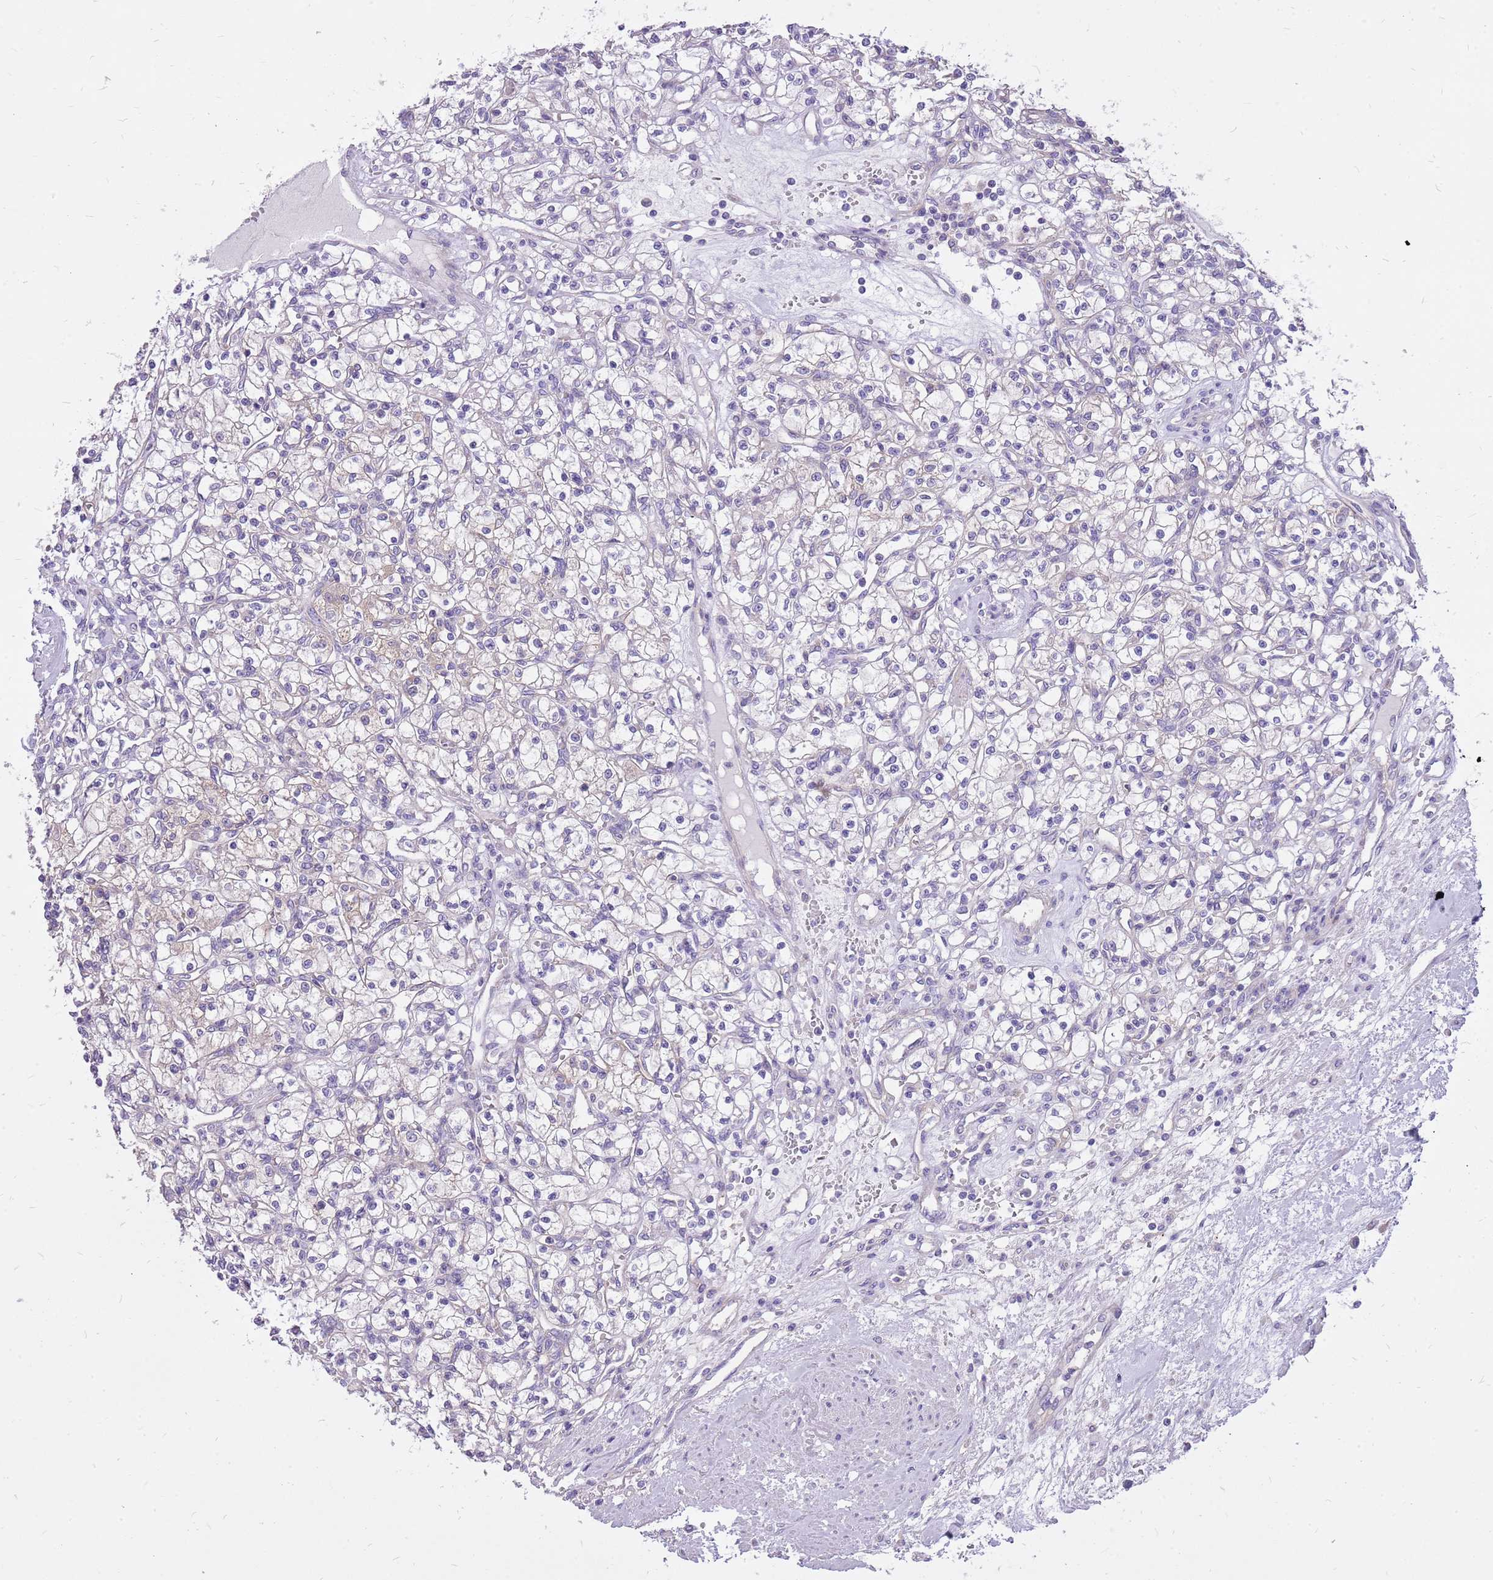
{"staining": {"intensity": "negative", "quantity": "none", "location": "none"}, "tissue": "renal cancer", "cell_type": "Tumor cells", "image_type": "cancer", "snomed": [{"axis": "morphology", "description": "Adenocarcinoma, NOS"}, {"axis": "topography", "description": "Kidney"}], "caption": "Micrograph shows no significant protein staining in tumor cells of renal cancer. Brightfield microscopy of immunohistochemistry stained with DAB (brown) and hematoxylin (blue), captured at high magnification.", "gene": "WASHC4", "patient": {"sex": "female", "age": 59}}